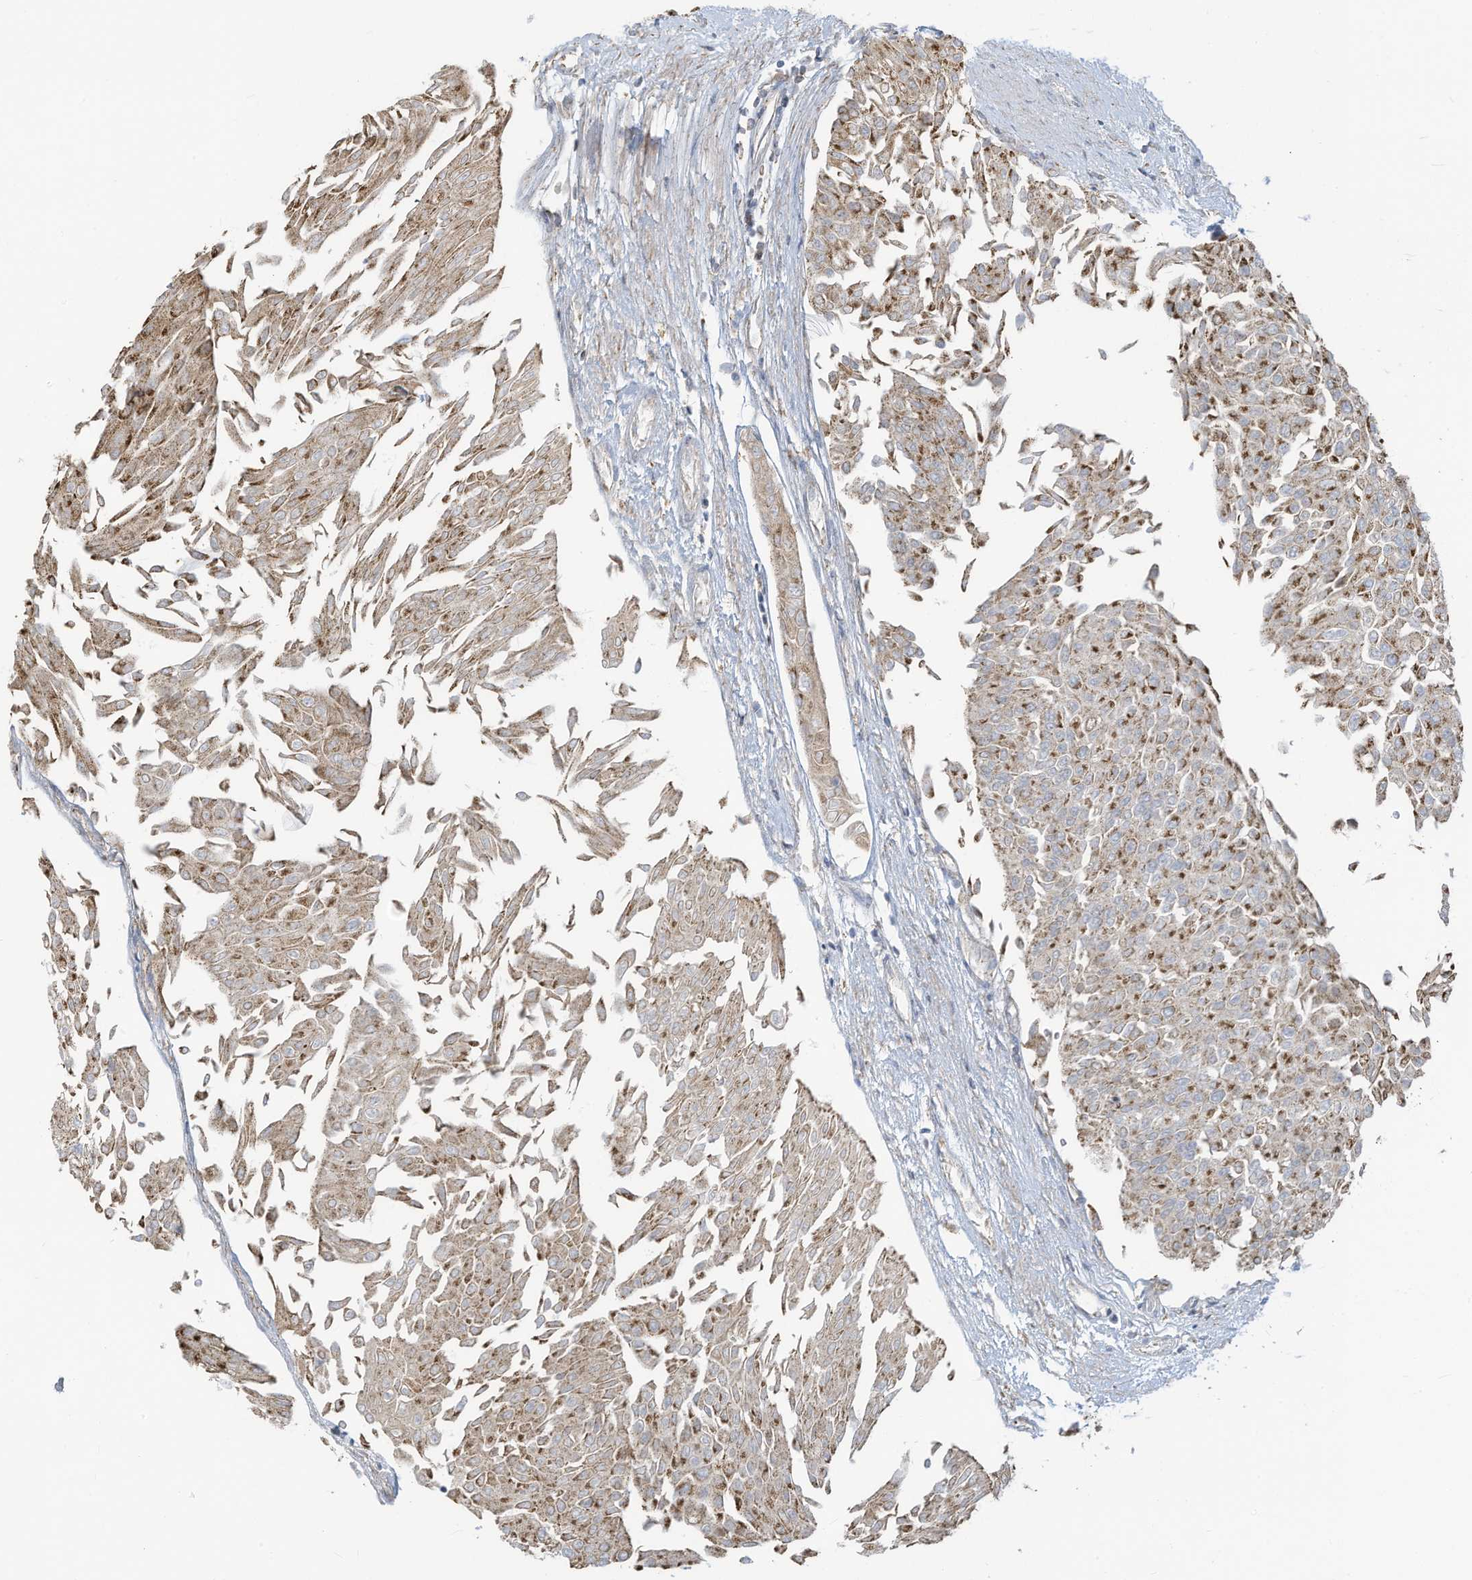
{"staining": {"intensity": "moderate", "quantity": "25%-75%", "location": "cytoplasmic/membranous"}, "tissue": "urothelial cancer", "cell_type": "Tumor cells", "image_type": "cancer", "snomed": [{"axis": "morphology", "description": "Urothelial carcinoma, Low grade"}, {"axis": "topography", "description": "Urinary bladder"}], "caption": "A medium amount of moderate cytoplasmic/membranous staining is seen in approximately 25%-75% of tumor cells in urothelial cancer tissue.", "gene": "NLN", "patient": {"sex": "male", "age": 67}}